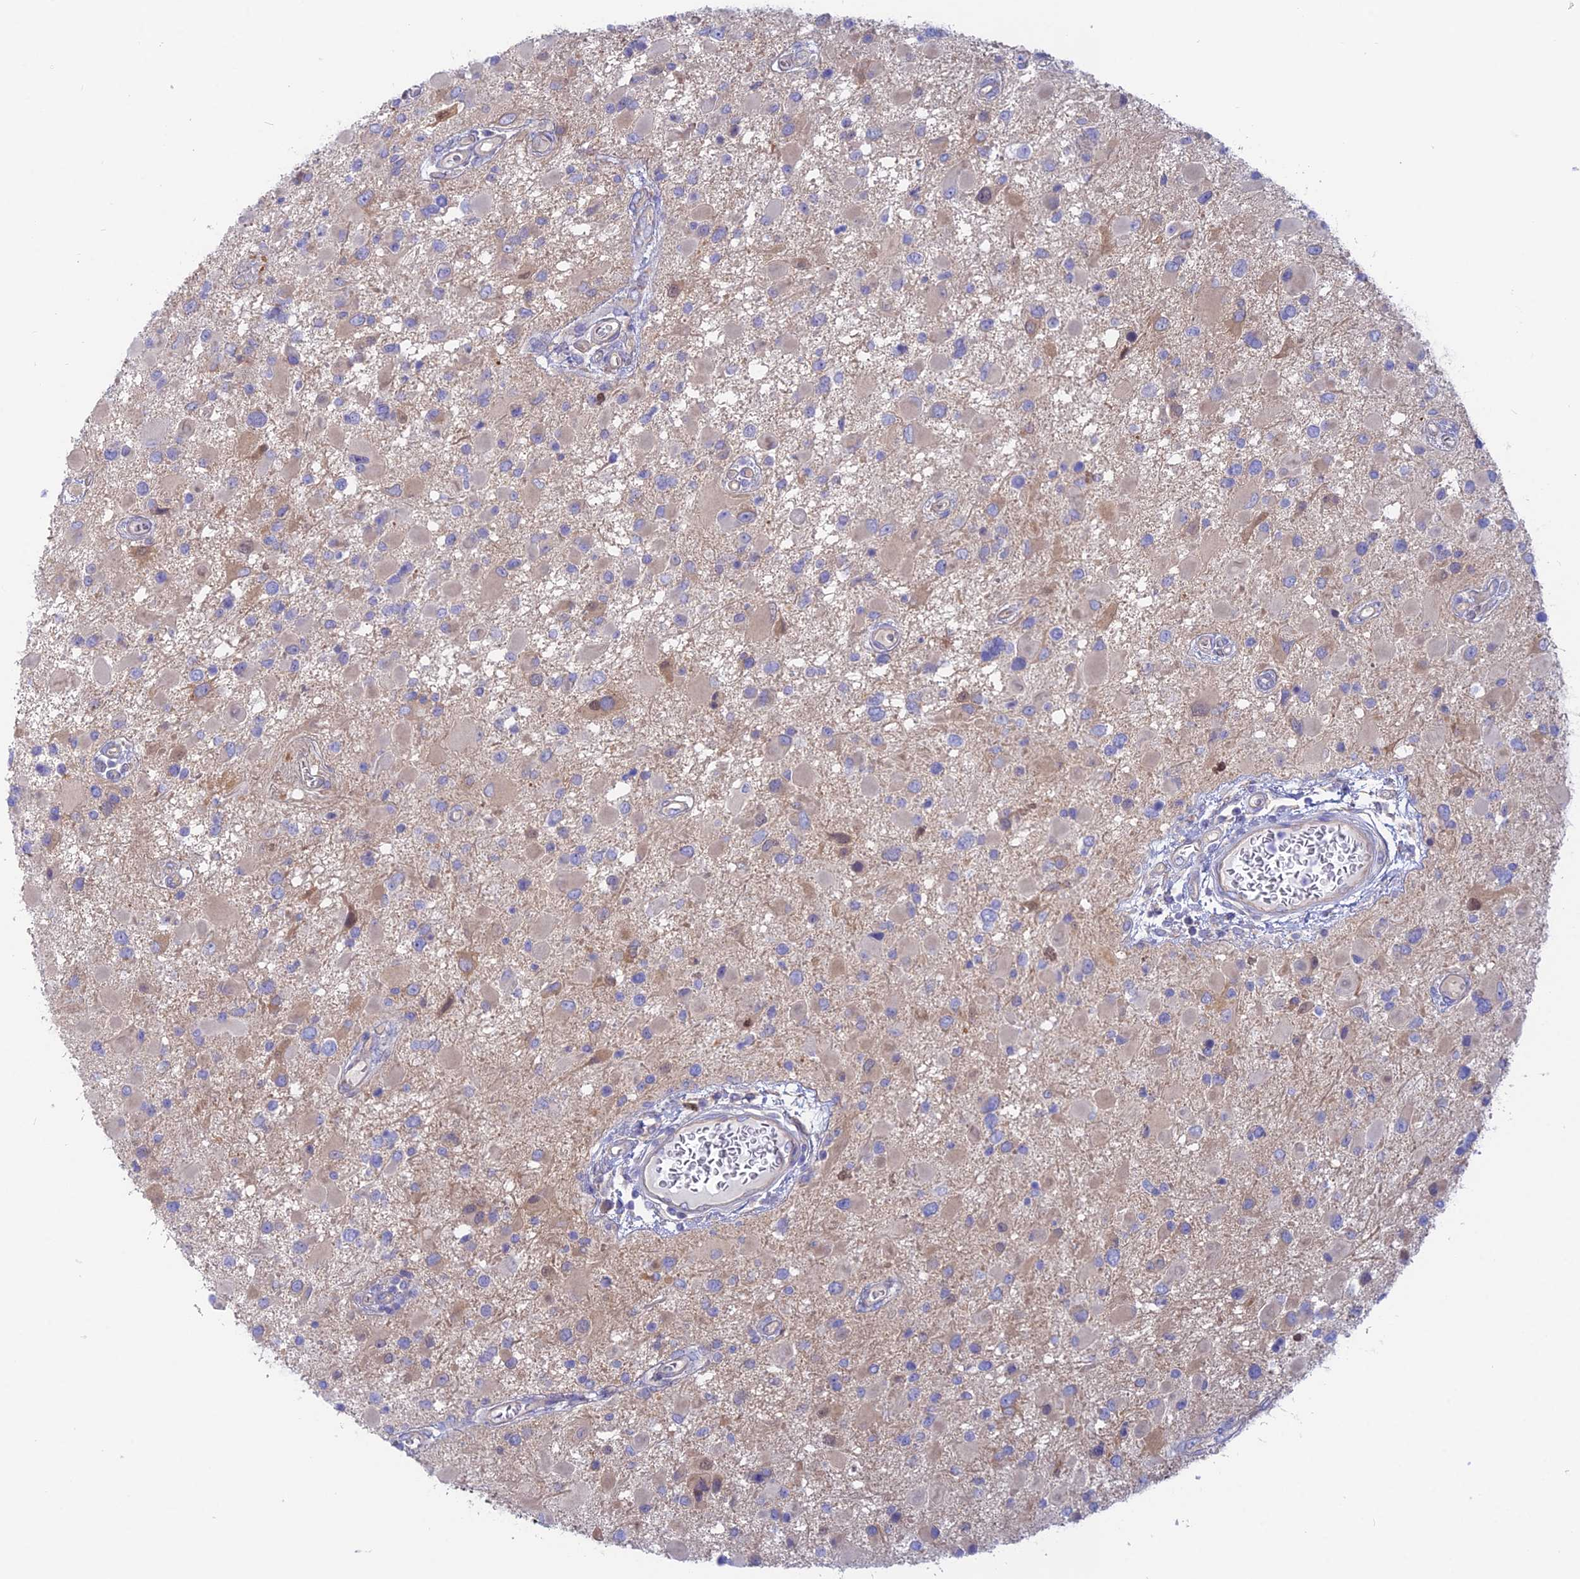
{"staining": {"intensity": "weak", "quantity": "<25%", "location": "cytoplasmic/membranous"}, "tissue": "glioma", "cell_type": "Tumor cells", "image_type": "cancer", "snomed": [{"axis": "morphology", "description": "Glioma, malignant, High grade"}, {"axis": "topography", "description": "Brain"}], "caption": "Glioma stained for a protein using immunohistochemistry reveals no expression tumor cells.", "gene": "LZTFL1", "patient": {"sex": "male", "age": 53}}